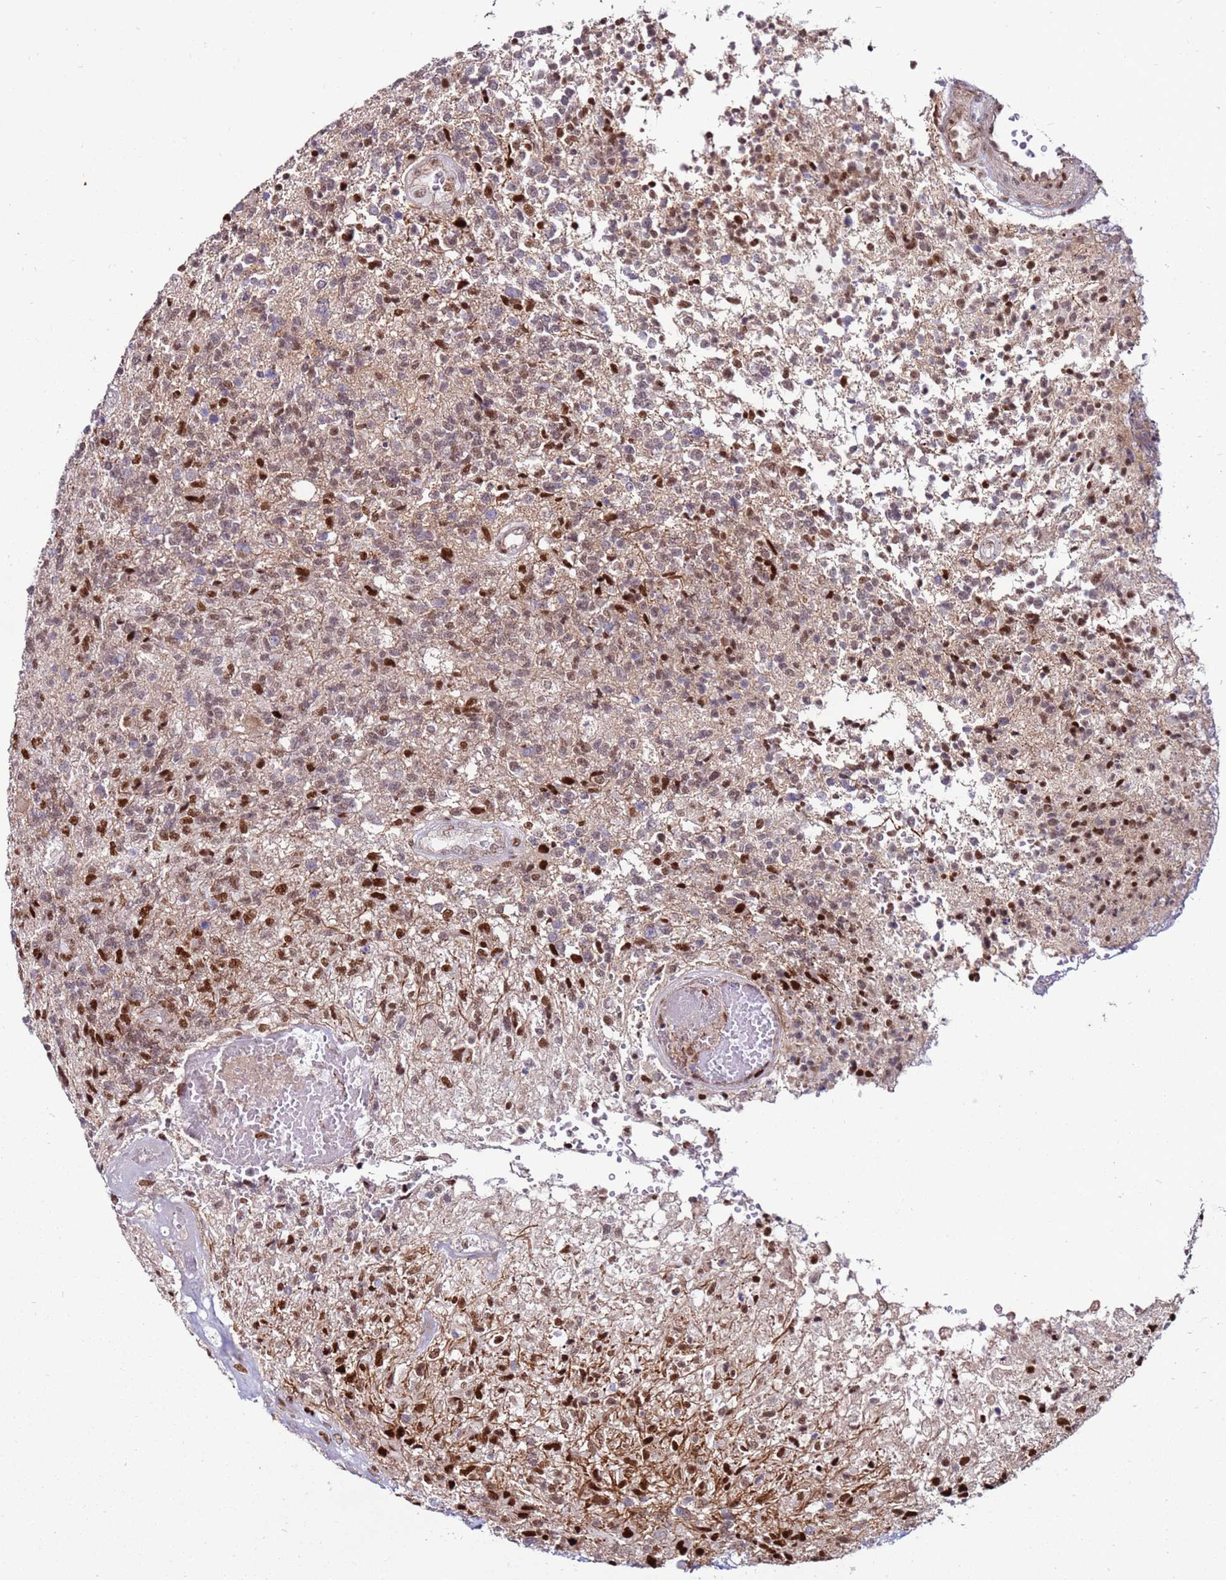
{"staining": {"intensity": "moderate", "quantity": "25%-75%", "location": "nuclear"}, "tissue": "glioma", "cell_type": "Tumor cells", "image_type": "cancer", "snomed": [{"axis": "morphology", "description": "Glioma, malignant, High grade"}, {"axis": "topography", "description": "Brain"}], "caption": "Immunohistochemistry image of human glioma stained for a protein (brown), which shows medium levels of moderate nuclear positivity in about 25%-75% of tumor cells.", "gene": "KPNA4", "patient": {"sex": "male", "age": 56}}